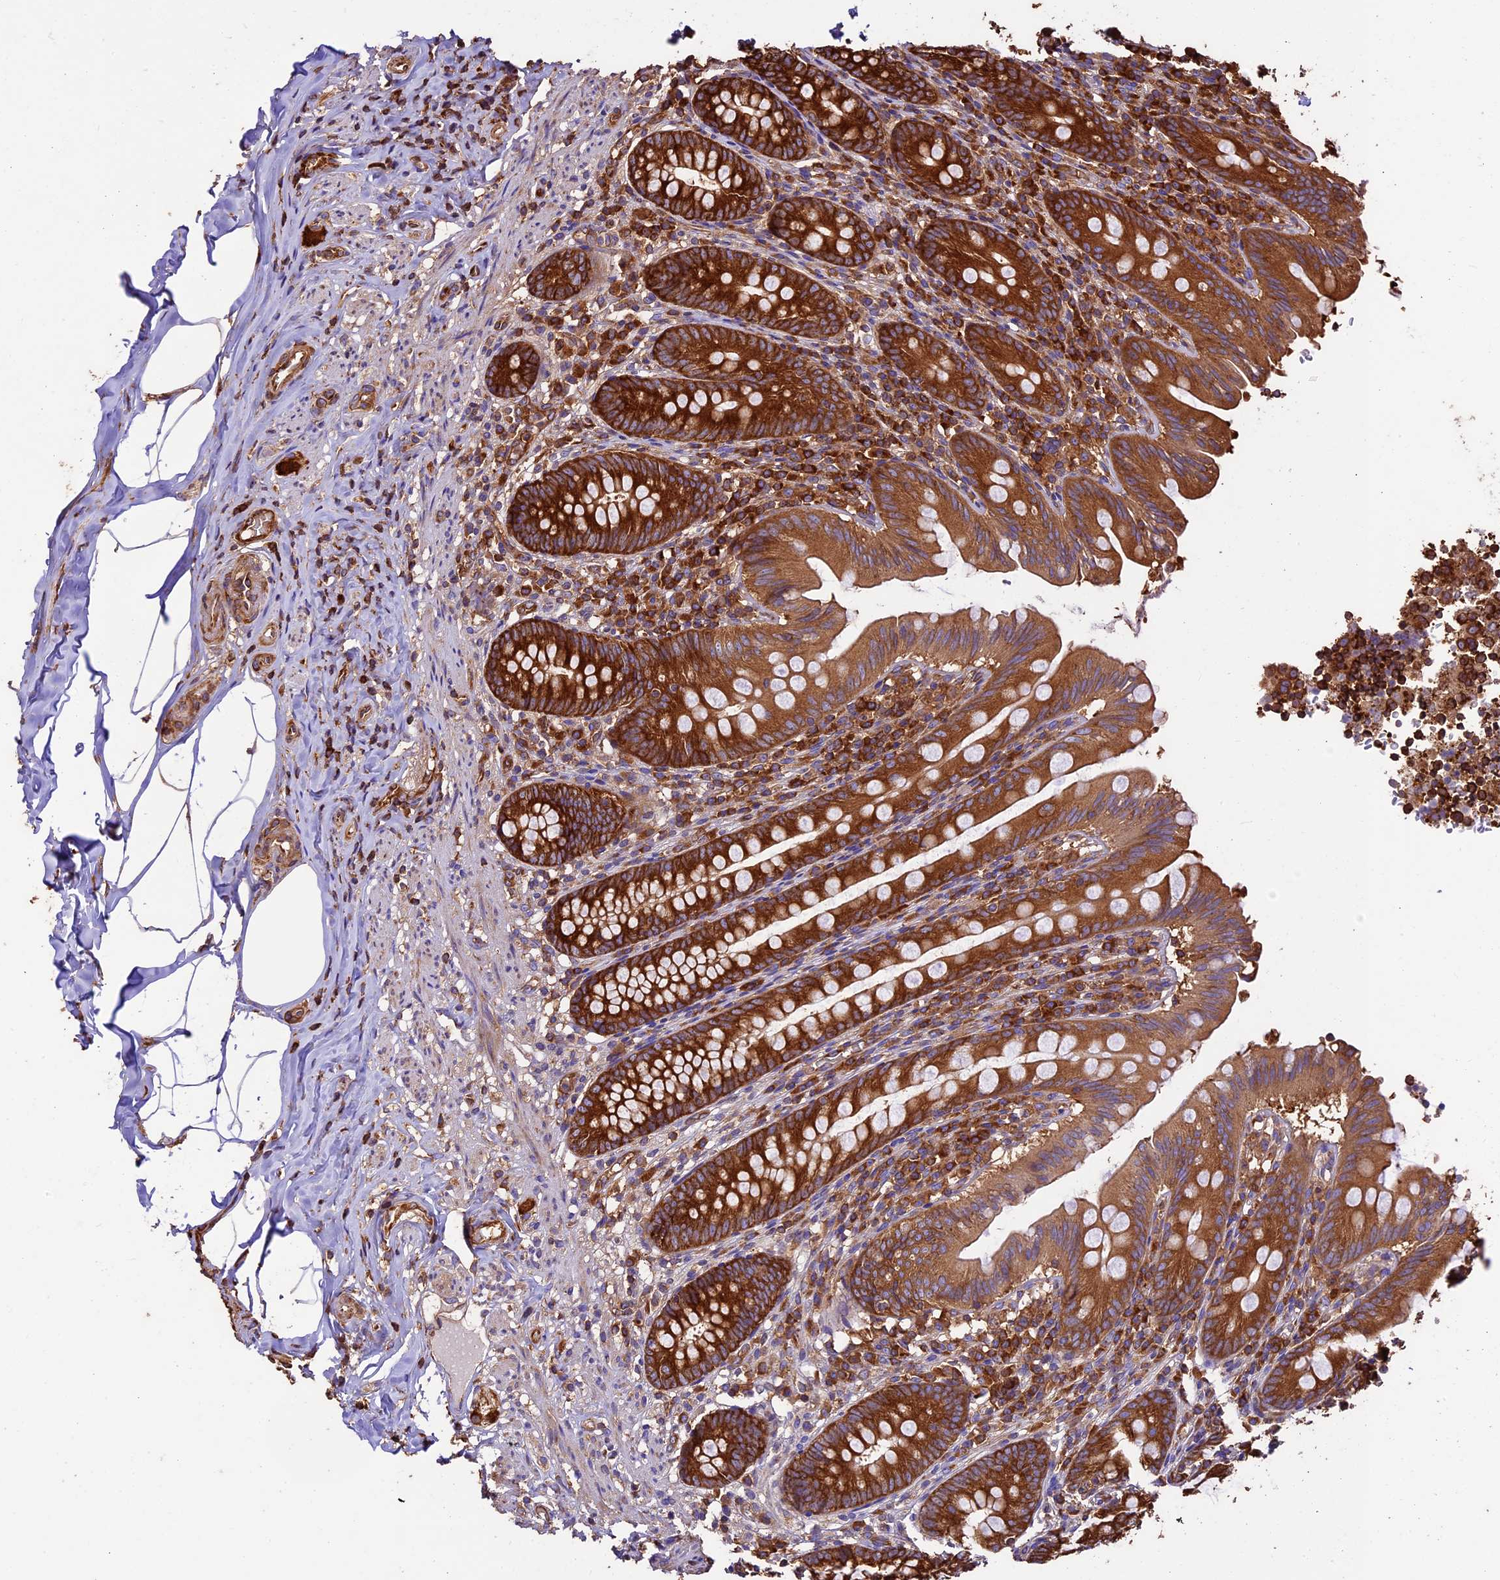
{"staining": {"intensity": "strong", "quantity": ">75%", "location": "cytoplasmic/membranous"}, "tissue": "appendix", "cell_type": "Glandular cells", "image_type": "normal", "snomed": [{"axis": "morphology", "description": "Normal tissue, NOS"}, {"axis": "topography", "description": "Appendix"}], "caption": "An immunohistochemistry (IHC) histopathology image of benign tissue is shown. Protein staining in brown labels strong cytoplasmic/membranous positivity in appendix within glandular cells.", "gene": "KARS1", "patient": {"sex": "male", "age": 55}}